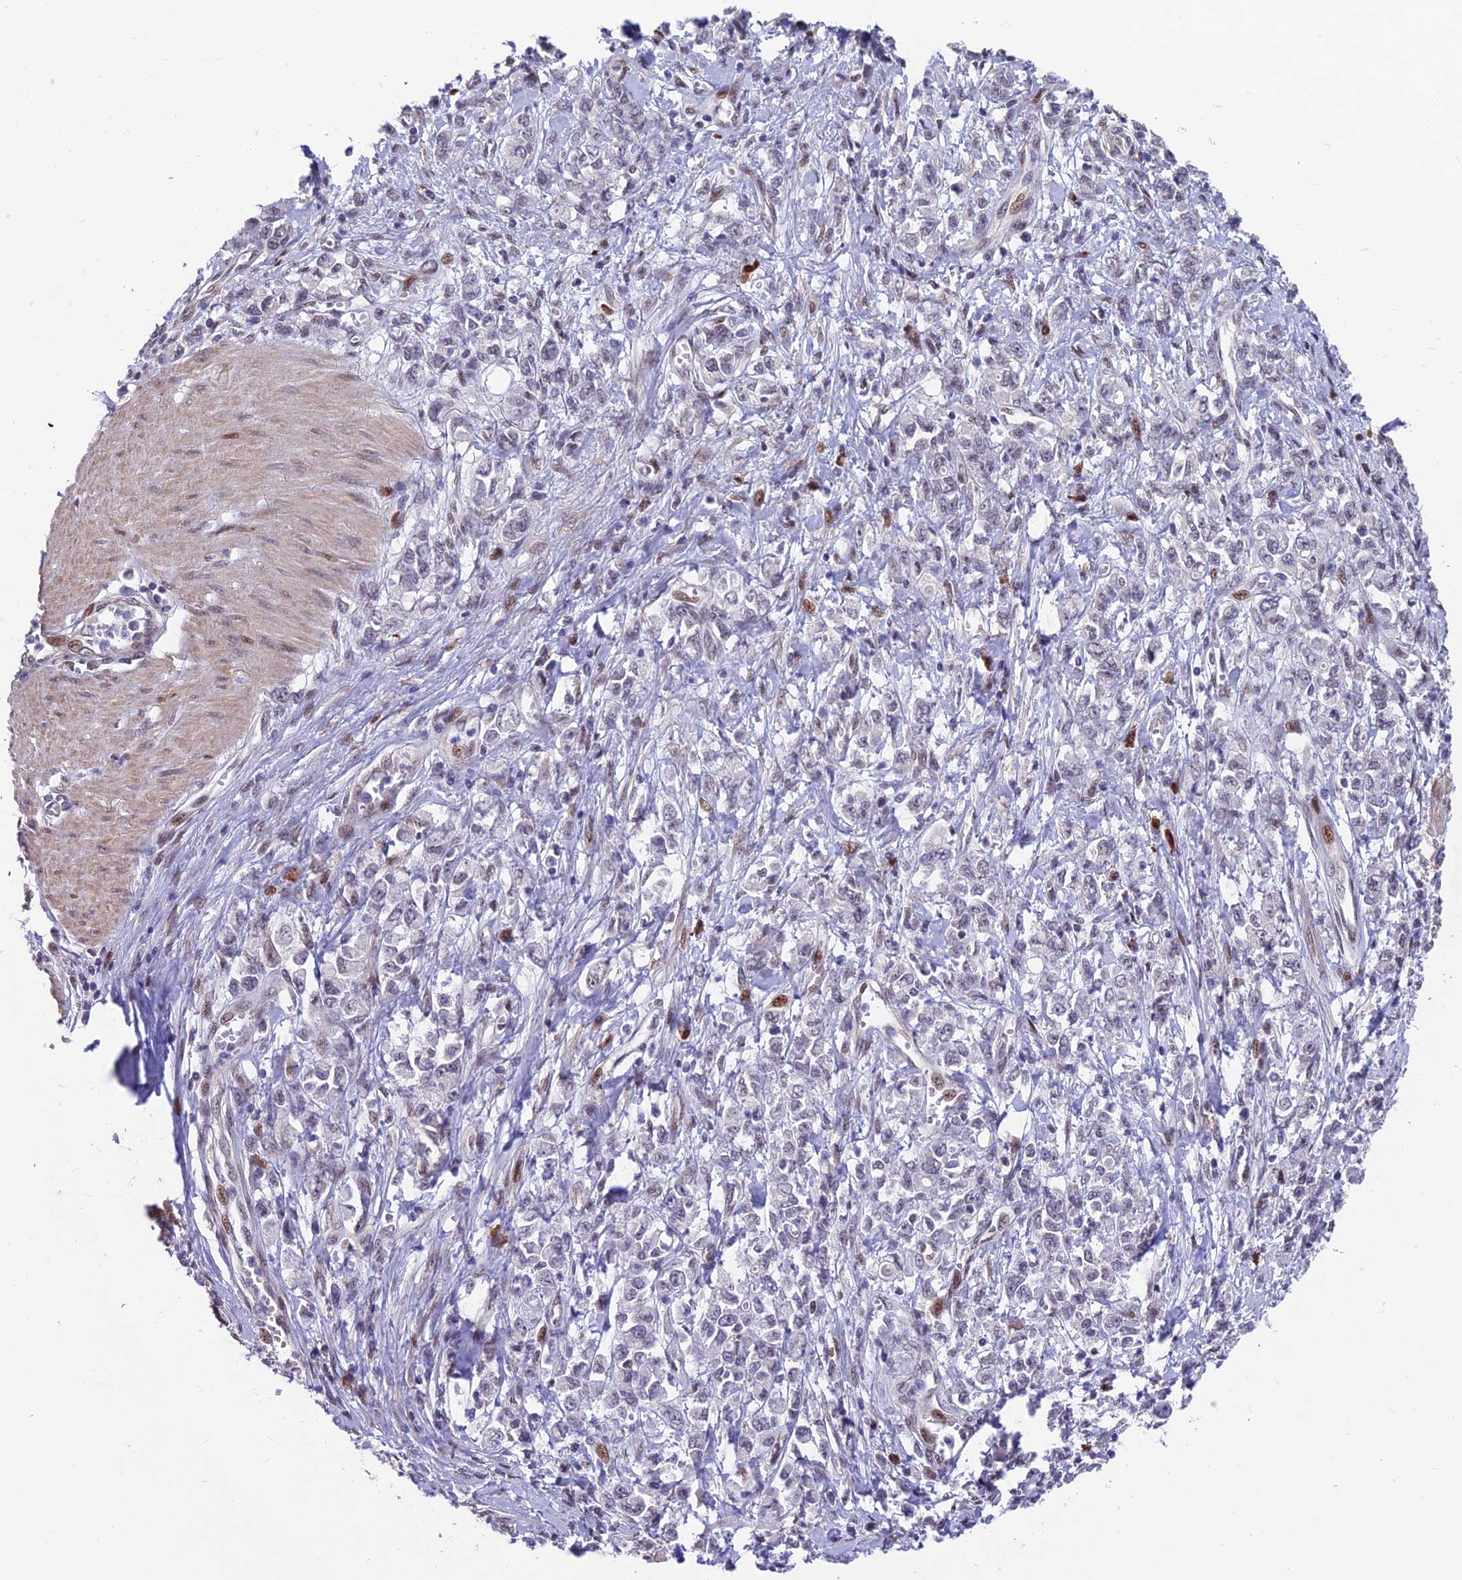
{"staining": {"intensity": "negative", "quantity": "none", "location": "none"}, "tissue": "stomach cancer", "cell_type": "Tumor cells", "image_type": "cancer", "snomed": [{"axis": "morphology", "description": "Adenocarcinoma, NOS"}, {"axis": "topography", "description": "Stomach"}], "caption": "Photomicrograph shows no significant protein staining in tumor cells of adenocarcinoma (stomach).", "gene": "KIAA1191", "patient": {"sex": "female", "age": 76}}